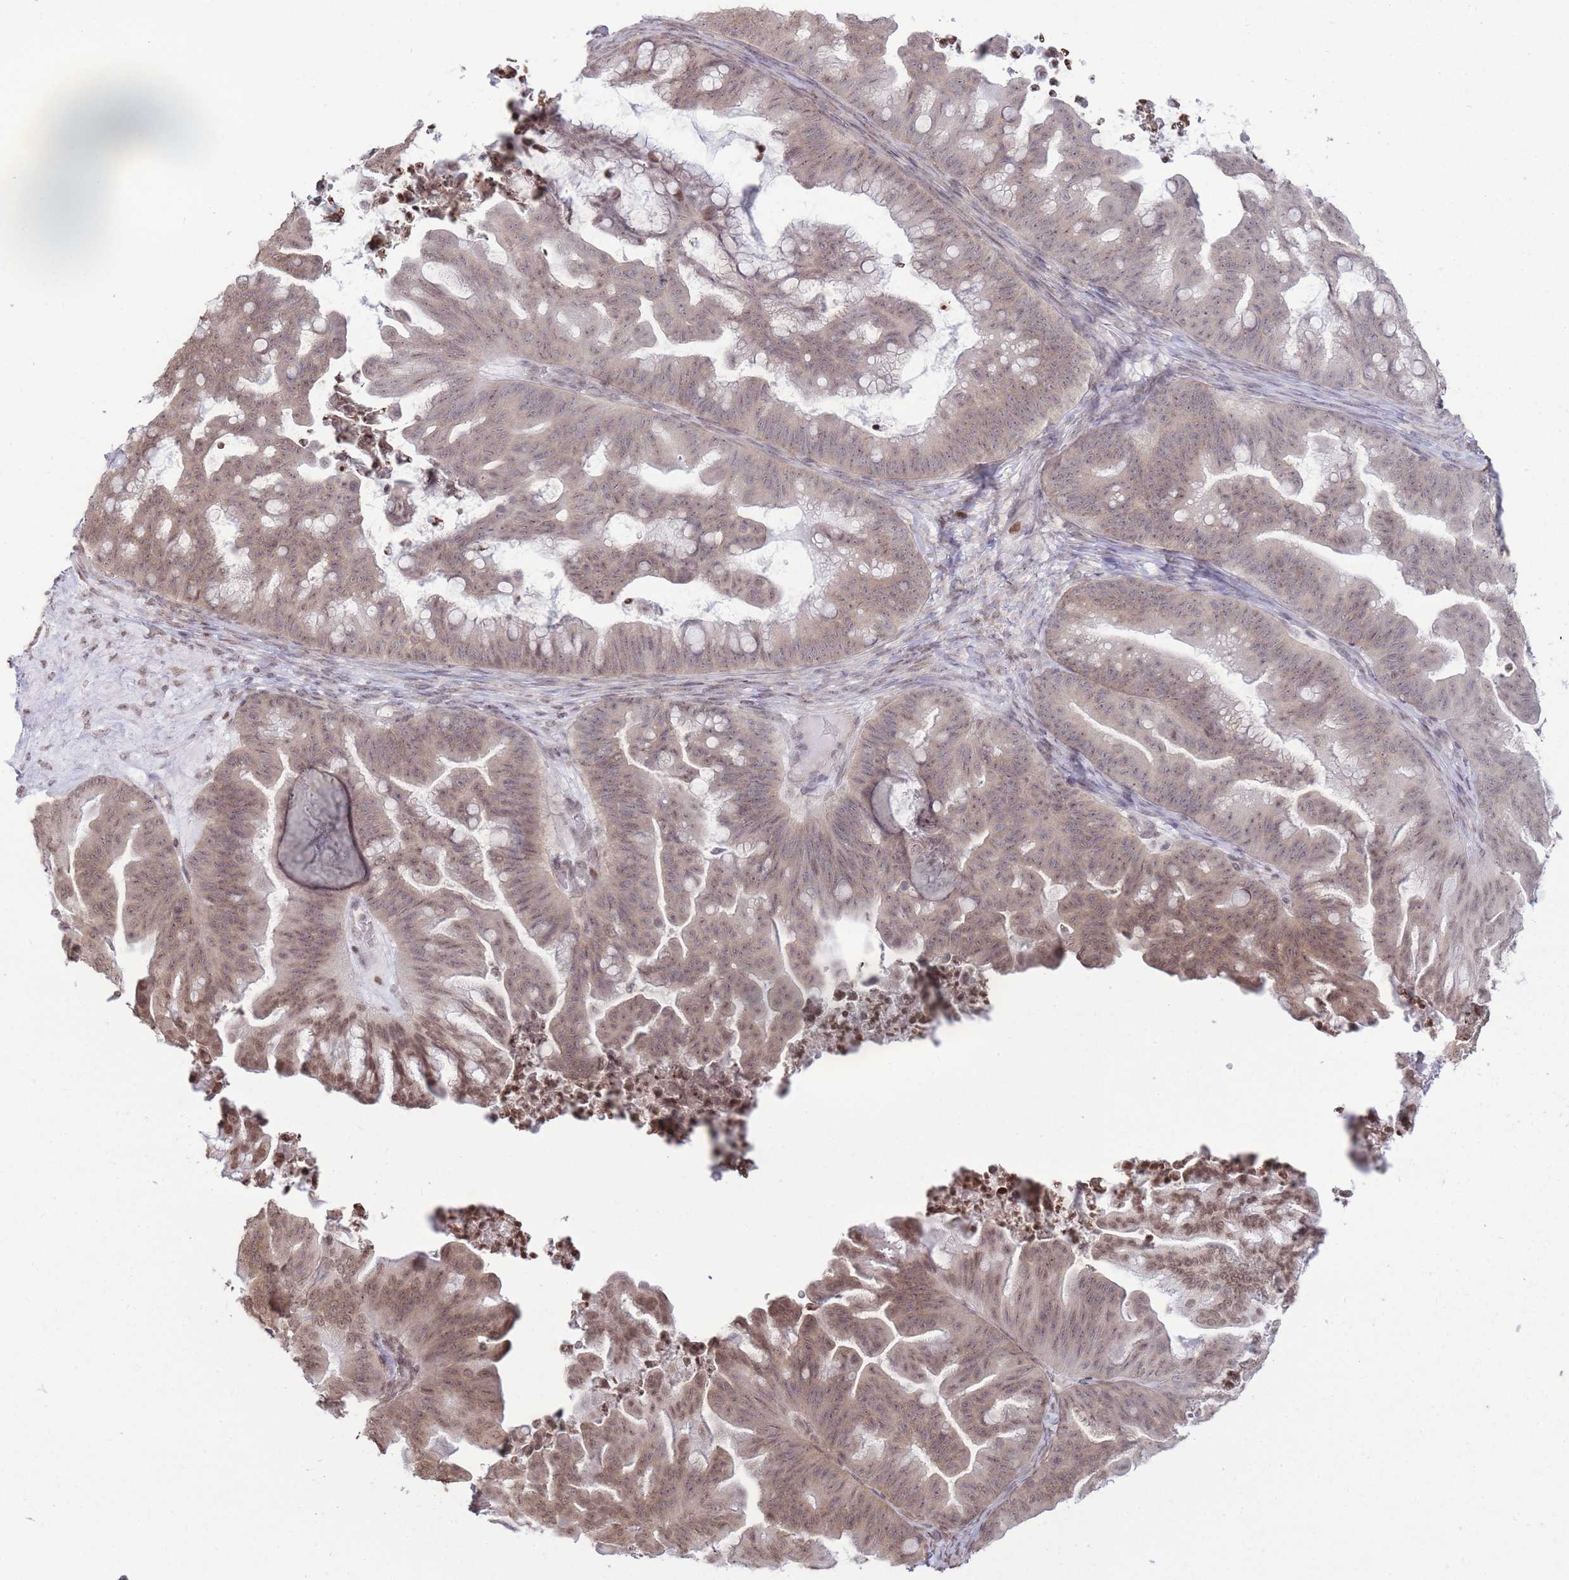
{"staining": {"intensity": "weak", "quantity": ">75%", "location": "cytoplasmic/membranous,nuclear"}, "tissue": "ovarian cancer", "cell_type": "Tumor cells", "image_type": "cancer", "snomed": [{"axis": "morphology", "description": "Cystadenocarcinoma, mucinous, NOS"}, {"axis": "topography", "description": "Ovary"}], "caption": "An image showing weak cytoplasmic/membranous and nuclear expression in approximately >75% of tumor cells in mucinous cystadenocarcinoma (ovarian), as visualized by brown immunohistochemical staining.", "gene": "SHISAL1", "patient": {"sex": "female", "age": 67}}